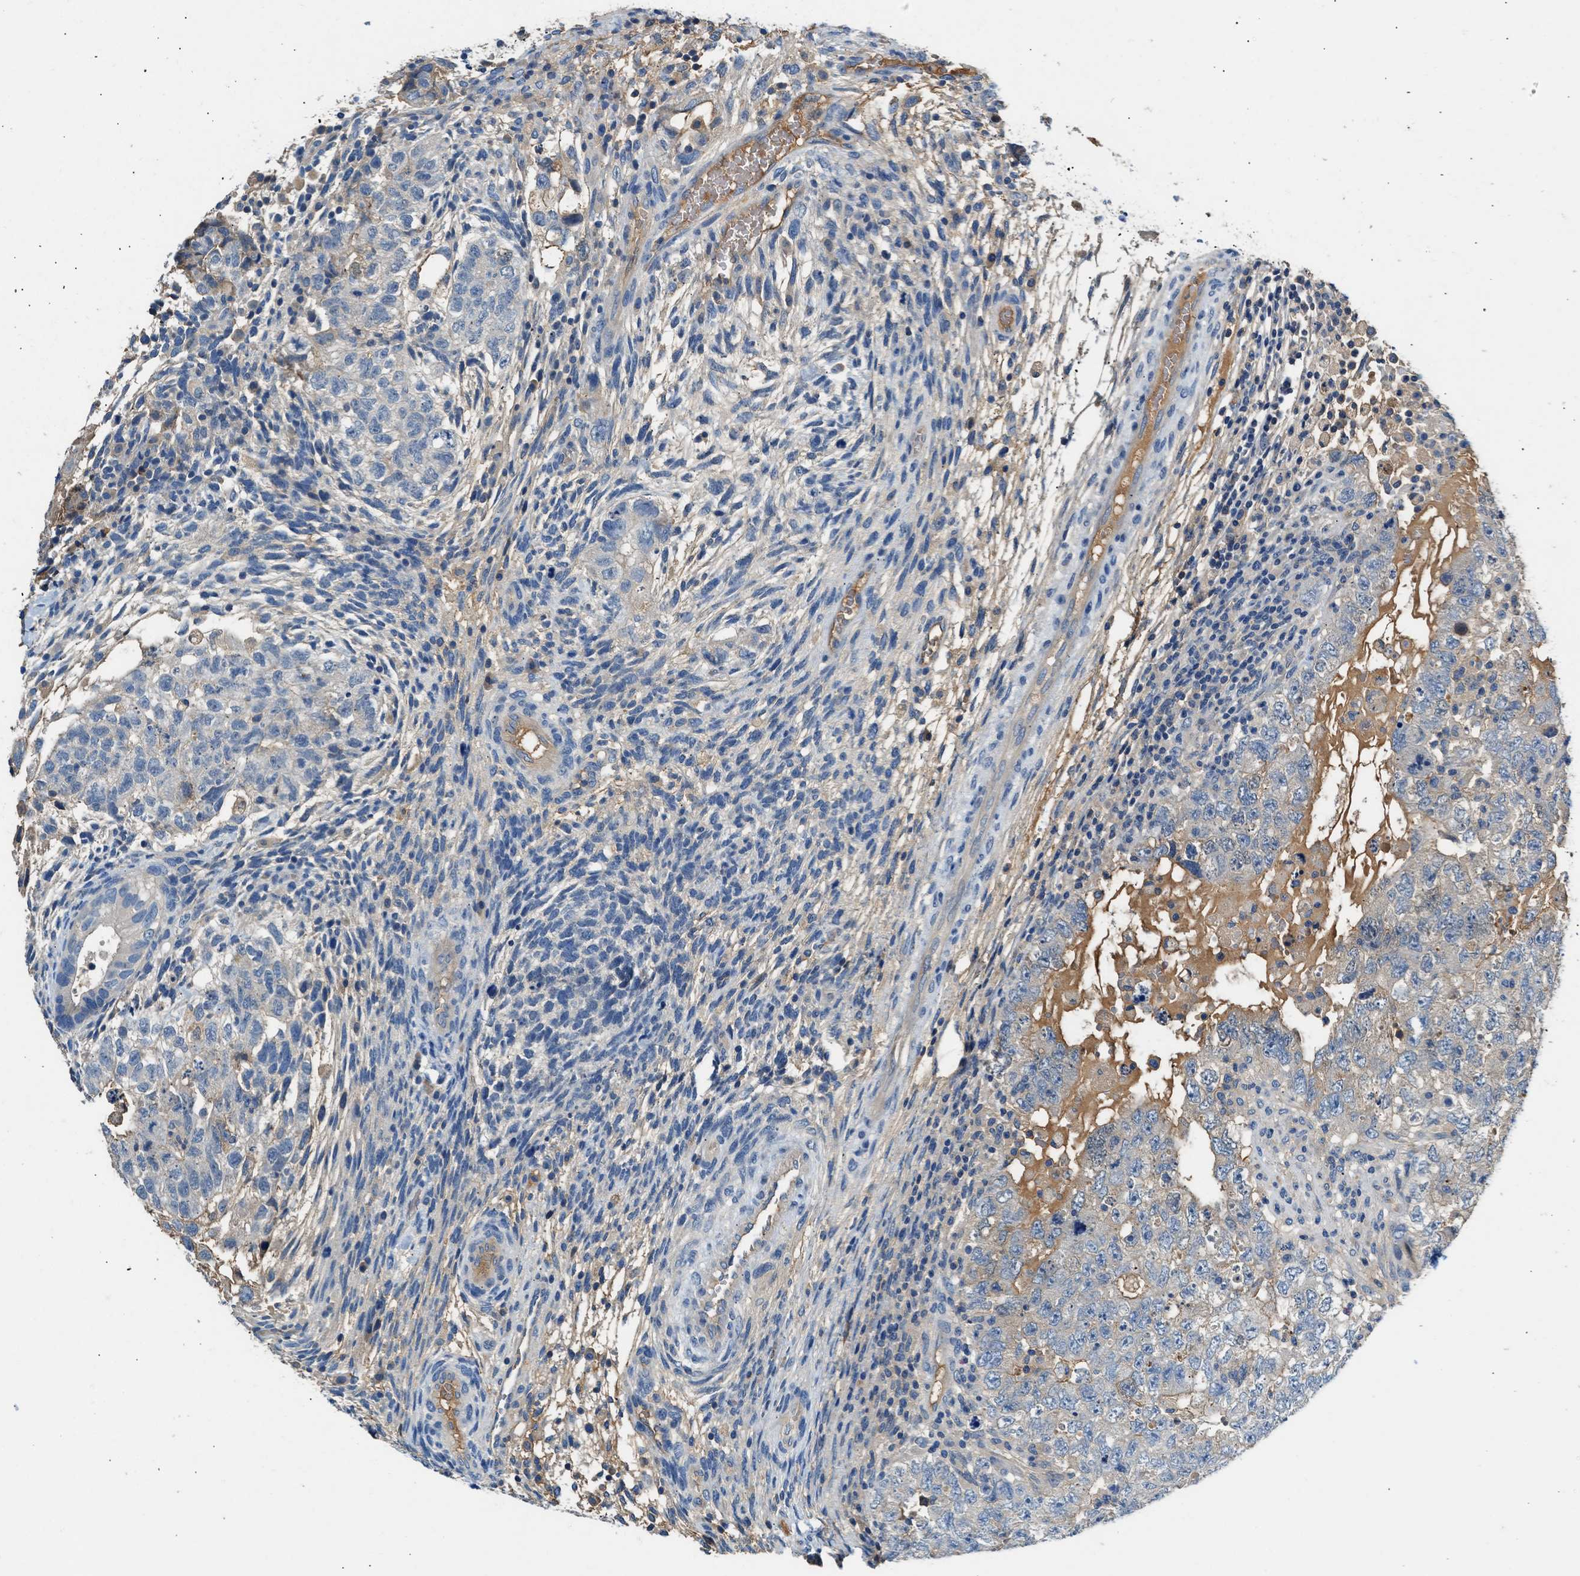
{"staining": {"intensity": "negative", "quantity": "none", "location": "none"}, "tissue": "testis cancer", "cell_type": "Tumor cells", "image_type": "cancer", "snomed": [{"axis": "morphology", "description": "Carcinoma, Embryonal, NOS"}, {"axis": "topography", "description": "Testis"}], "caption": "Testis cancer was stained to show a protein in brown. There is no significant staining in tumor cells.", "gene": "RWDD2B", "patient": {"sex": "male", "age": 36}}